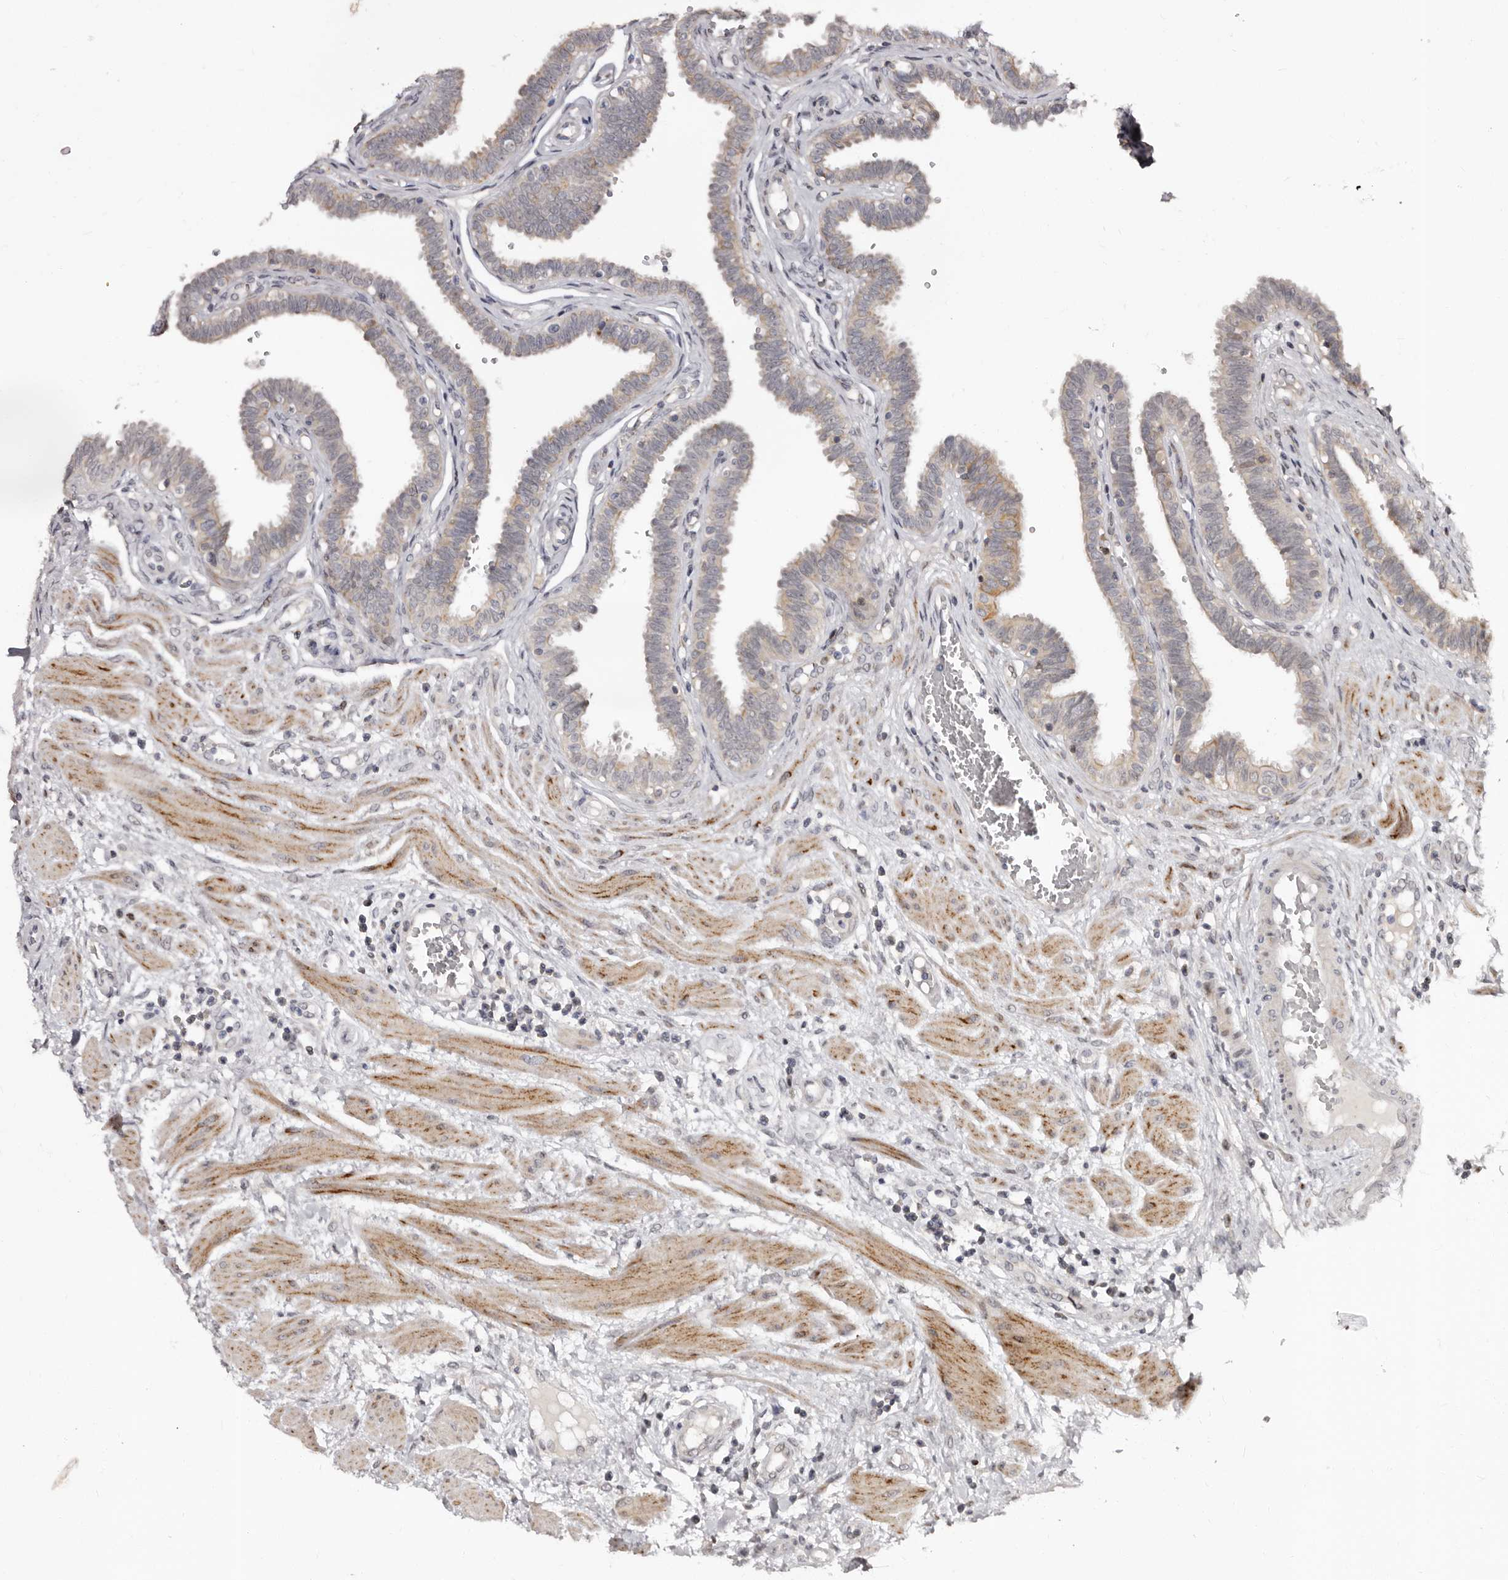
{"staining": {"intensity": "moderate", "quantity": "25%-75%", "location": "cytoplasmic/membranous"}, "tissue": "fallopian tube", "cell_type": "Glandular cells", "image_type": "normal", "snomed": [{"axis": "morphology", "description": "Normal tissue, NOS"}, {"axis": "topography", "description": "Fallopian tube"}], "caption": "A micrograph showing moderate cytoplasmic/membranous expression in approximately 25%-75% of glandular cells in benign fallopian tube, as visualized by brown immunohistochemical staining.", "gene": "PHF20L1", "patient": {"sex": "female", "age": 32}}